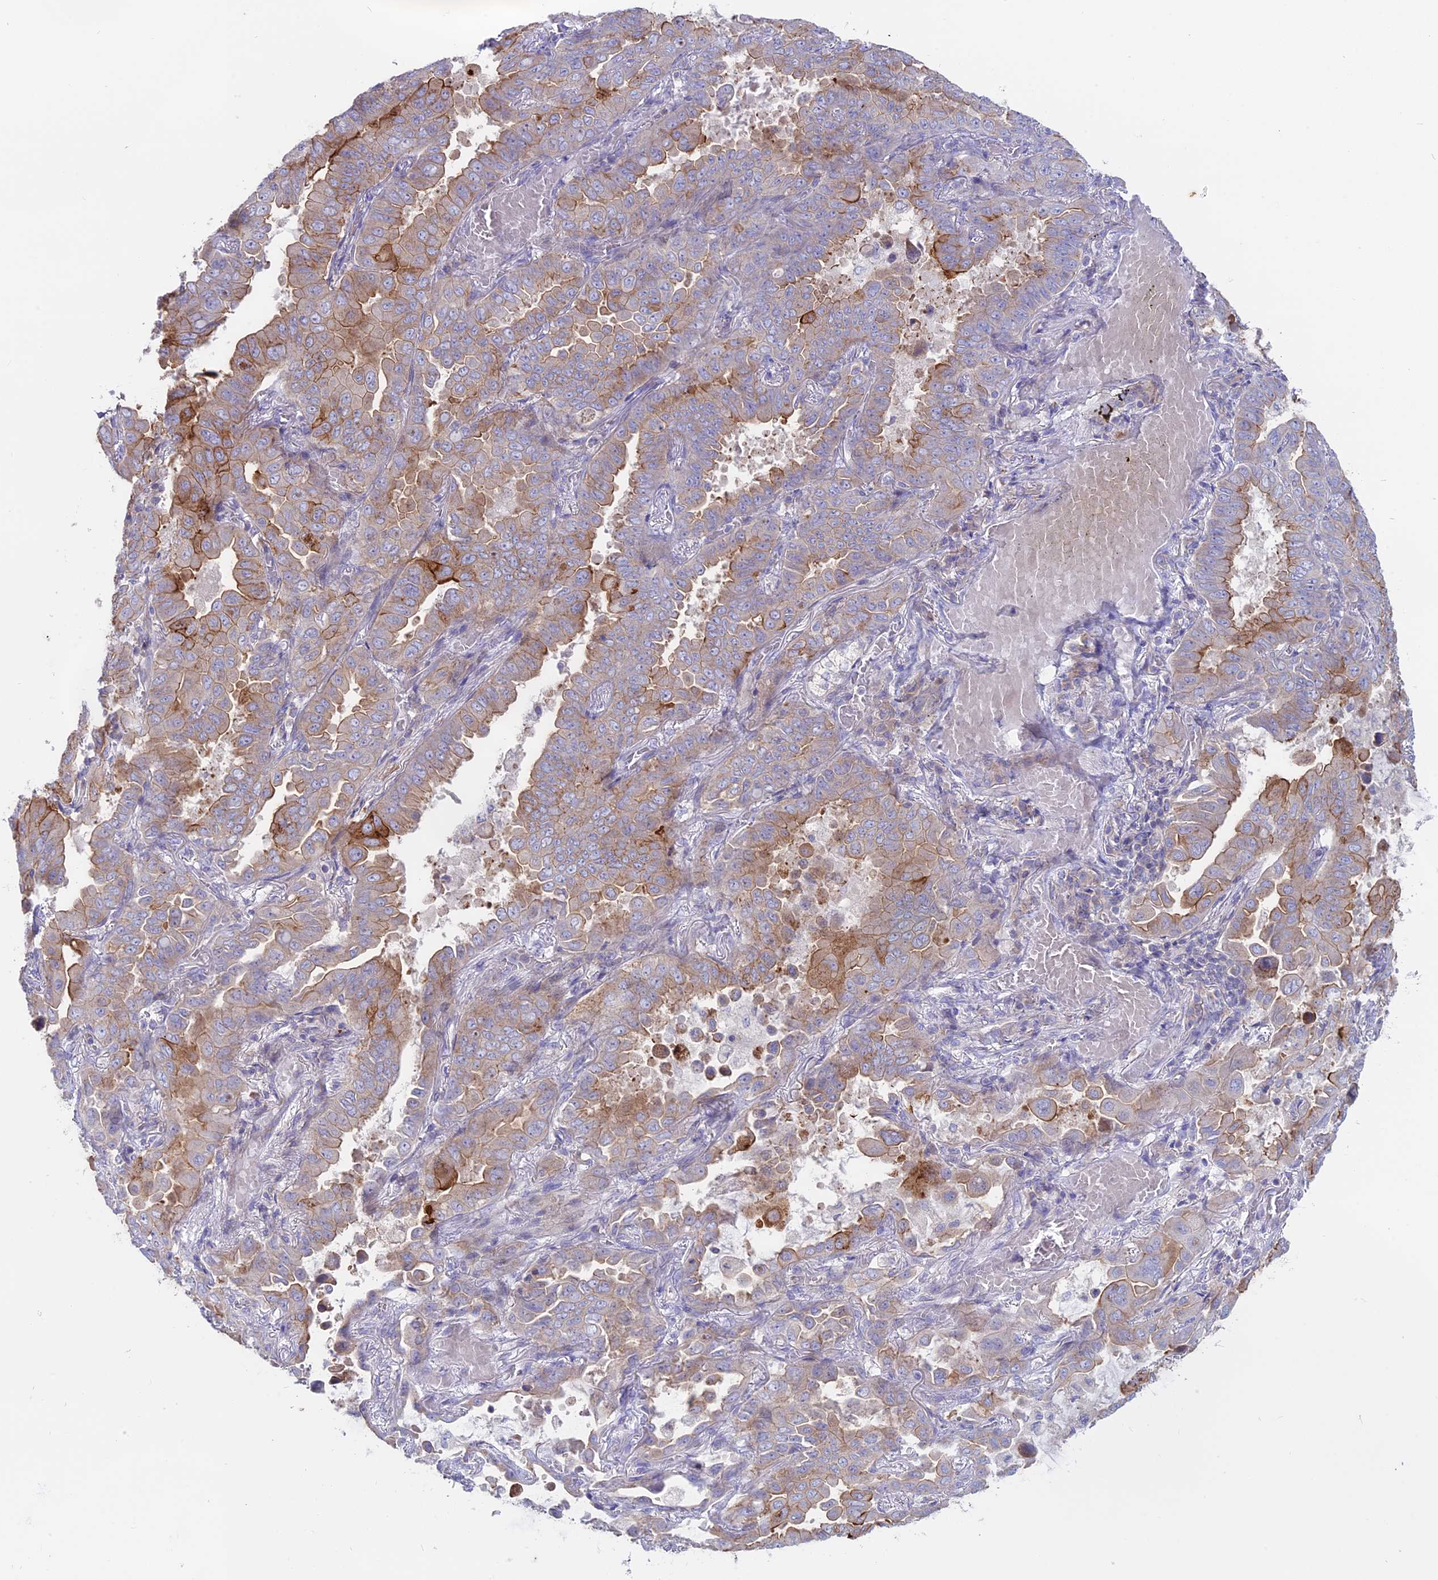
{"staining": {"intensity": "strong", "quantity": "25%-75%", "location": "cytoplasmic/membranous"}, "tissue": "lung cancer", "cell_type": "Tumor cells", "image_type": "cancer", "snomed": [{"axis": "morphology", "description": "Adenocarcinoma, NOS"}, {"axis": "topography", "description": "Lung"}], "caption": "There is high levels of strong cytoplasmic/membranous staining in tumor cells of adenocarcinoma (lung), as demonstrated by immunohistochemical staining (brown color).", "gene": "MYO5B", "patient": {"sex": "male", "age": 64}}